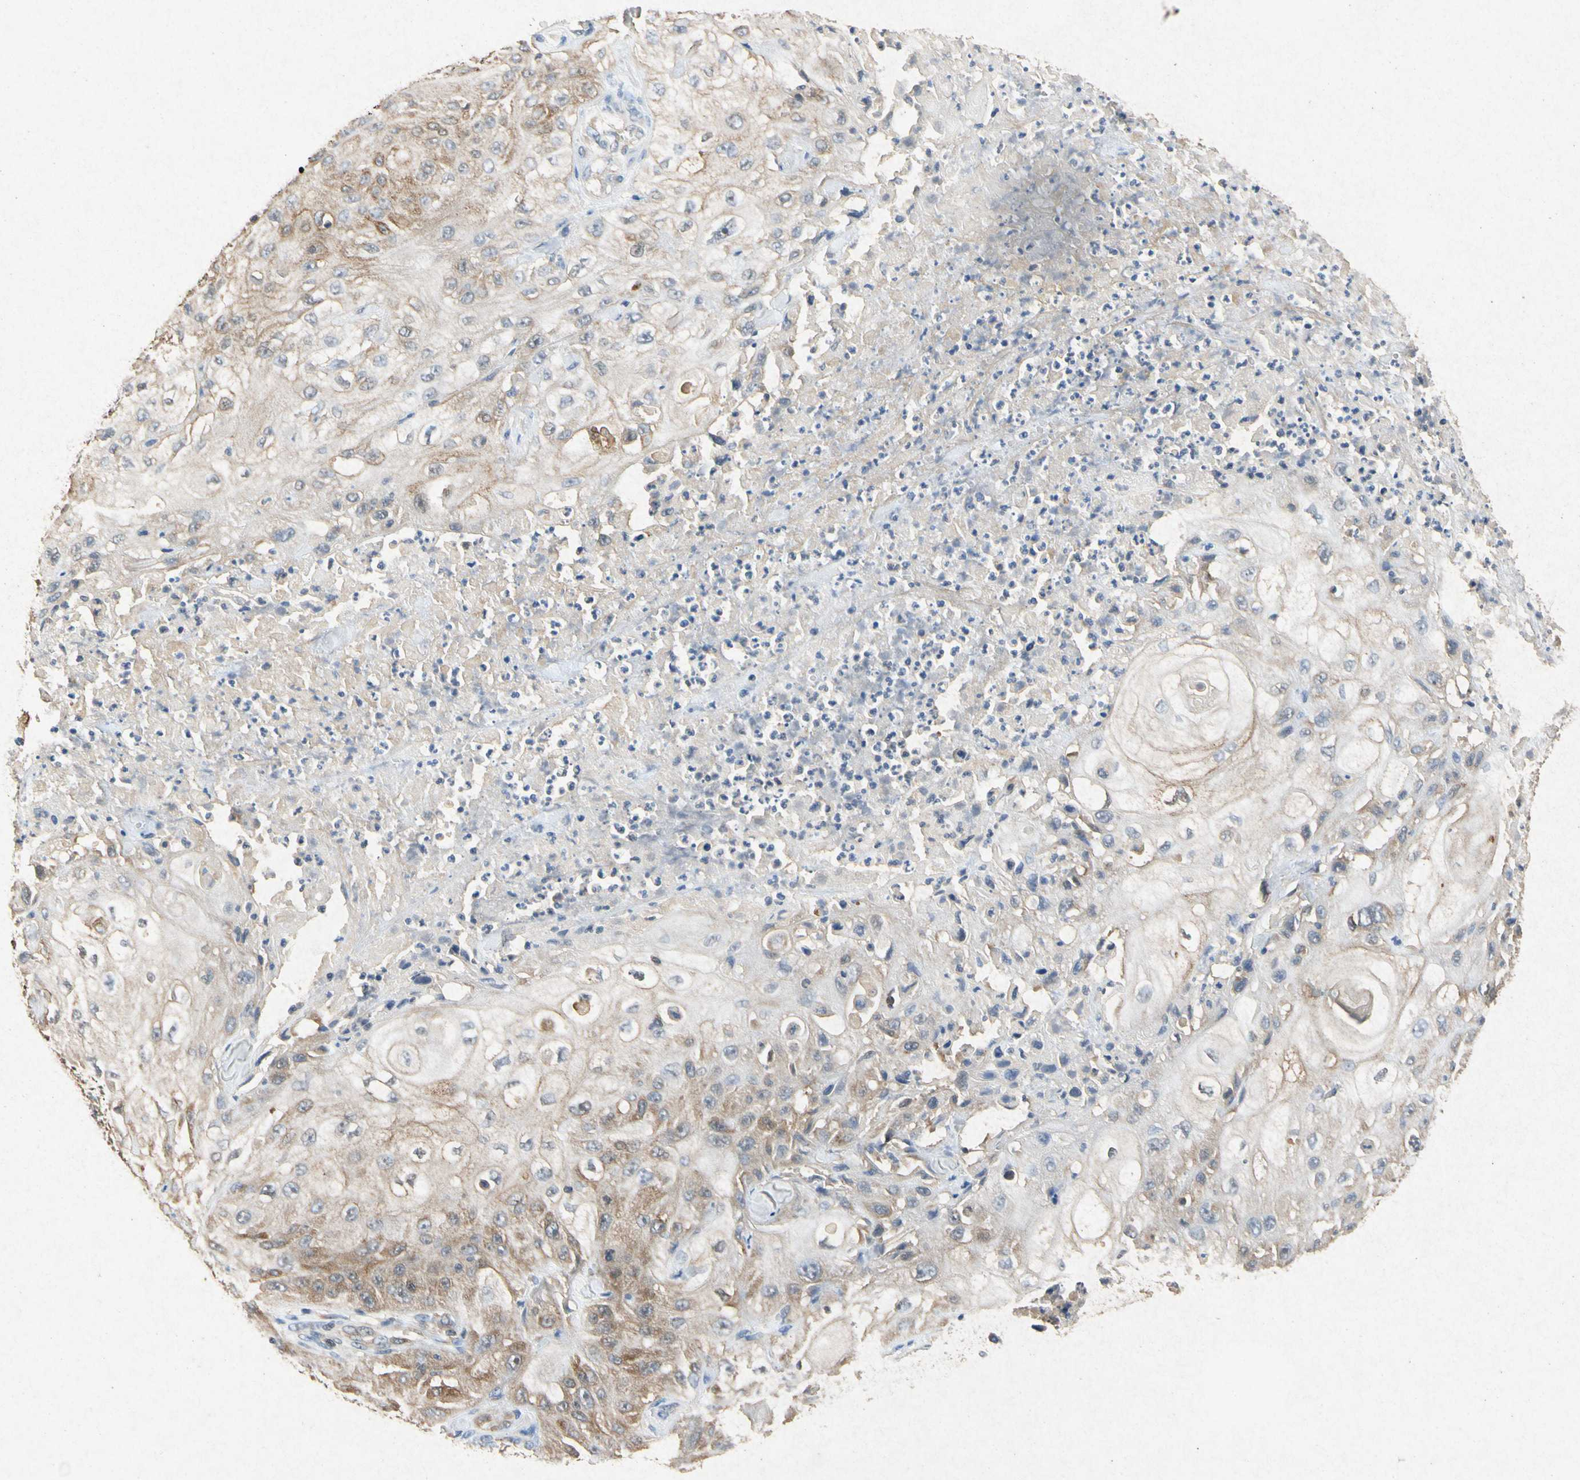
{"staining": {"intensity": "weak", "quantity": "25%-75%", "location": "cytoplasmic/membranous"}, "tissue": "skin cancer", "cell_type": "Tumor cells", "image_type": "cancer", "snomed": [{"axis": "morphology", "description": "Squamous cell carcinoma, NOS"}, {"axis": "morphology", "description": "Squamous cell carcinoma, metastatic, NOS"}, {"axis": "topography", "description": "Skin"}, {"axis": "topography", "description": "Lymph node"}], "caption": "This photomicrograph shows immunohistochemistry (IHC) staining of human skin cancer, with low weak cytoplasmic/membranous staining in about 25%-75% of tumor cells.", "gene": "RPS6KA1", "patient": {"sex": "male", "age": 75}}